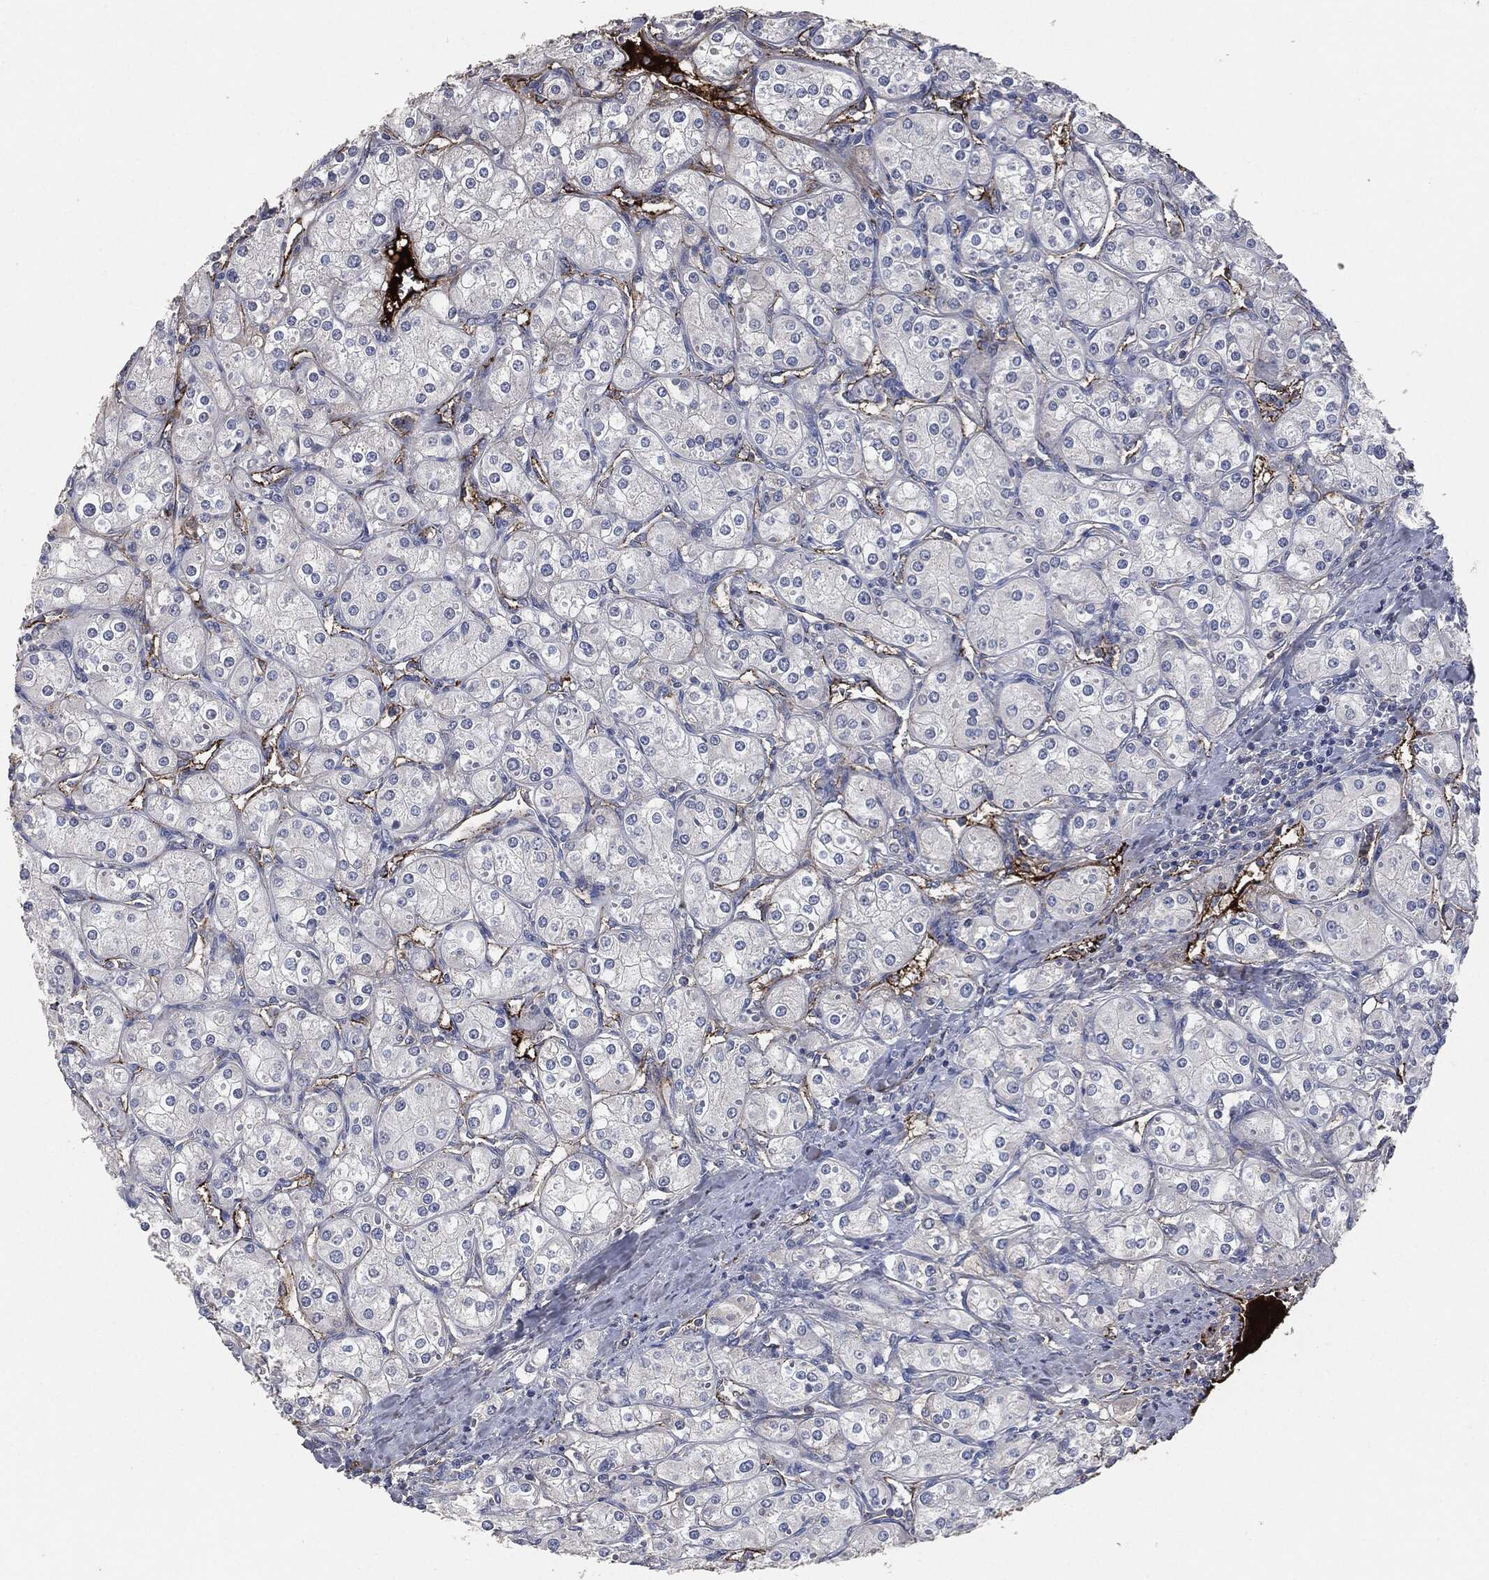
{"staining": {"intensity": "moderate", "quantity": "<25%", "location": "cytoplasmic/membranous"}, "tissue": "renal cancer", "cell_type": "Tumor cells", "image_type": "cancer", "snomed": [{"axis": "morphology", "description": "Adenocarcinoma, NOS"}, {"axis": "topography", "description": "Kidney"}], "caption": "Renal adenocarcinoma stained with a brown dye reveals moderate cytoplasmic/membranous positive positivity in about <25% of tumor cells.", "gene": "APOB", "patient": {"sex": "male", "age": 77}}